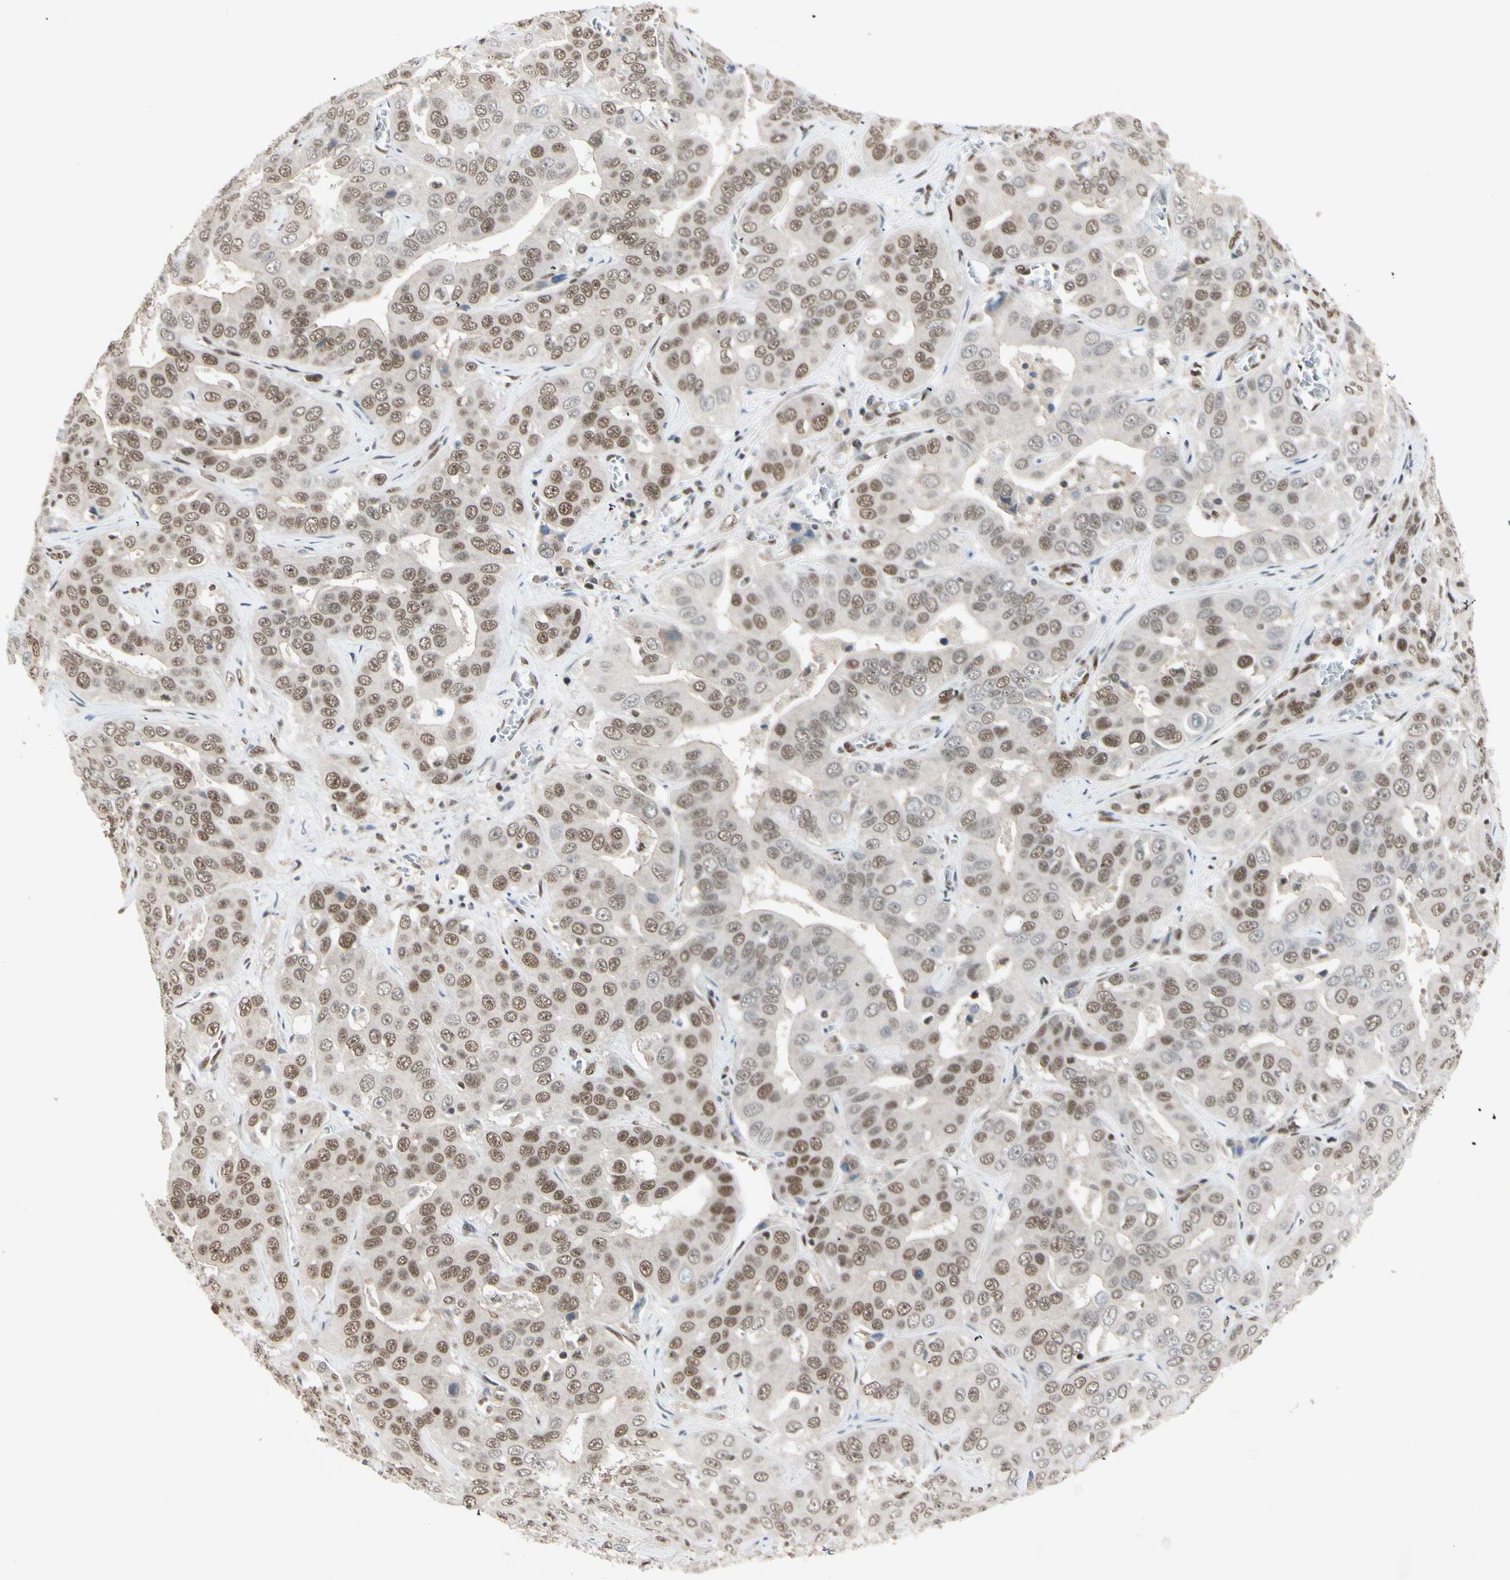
{"staining": {"intensity": "moderate", "quantity": ">75%", "location": "nuclear"}, "tissue": "liver cancer", "cell_type": "Tumor cells", "image_type": "cancer", "snomed": [{"axis": "morphology", "description": "Cholangiocarcinoma"}, {"axis": "topography", "description": "Liver"}], "caption": "Cholangiocarcinoma (liver) stained with DAB (3,3'-diaminobenzidine) IHC shows medium levels of moderate nuclear positivity in about >75% of tumor cells. (DAB (3,3'-diaminobenzidine) IHC, brown staining for protein, blue staining for nuclei).", "gene": "CHAMP1", "patient": {"sex": "female", "age": 52}}